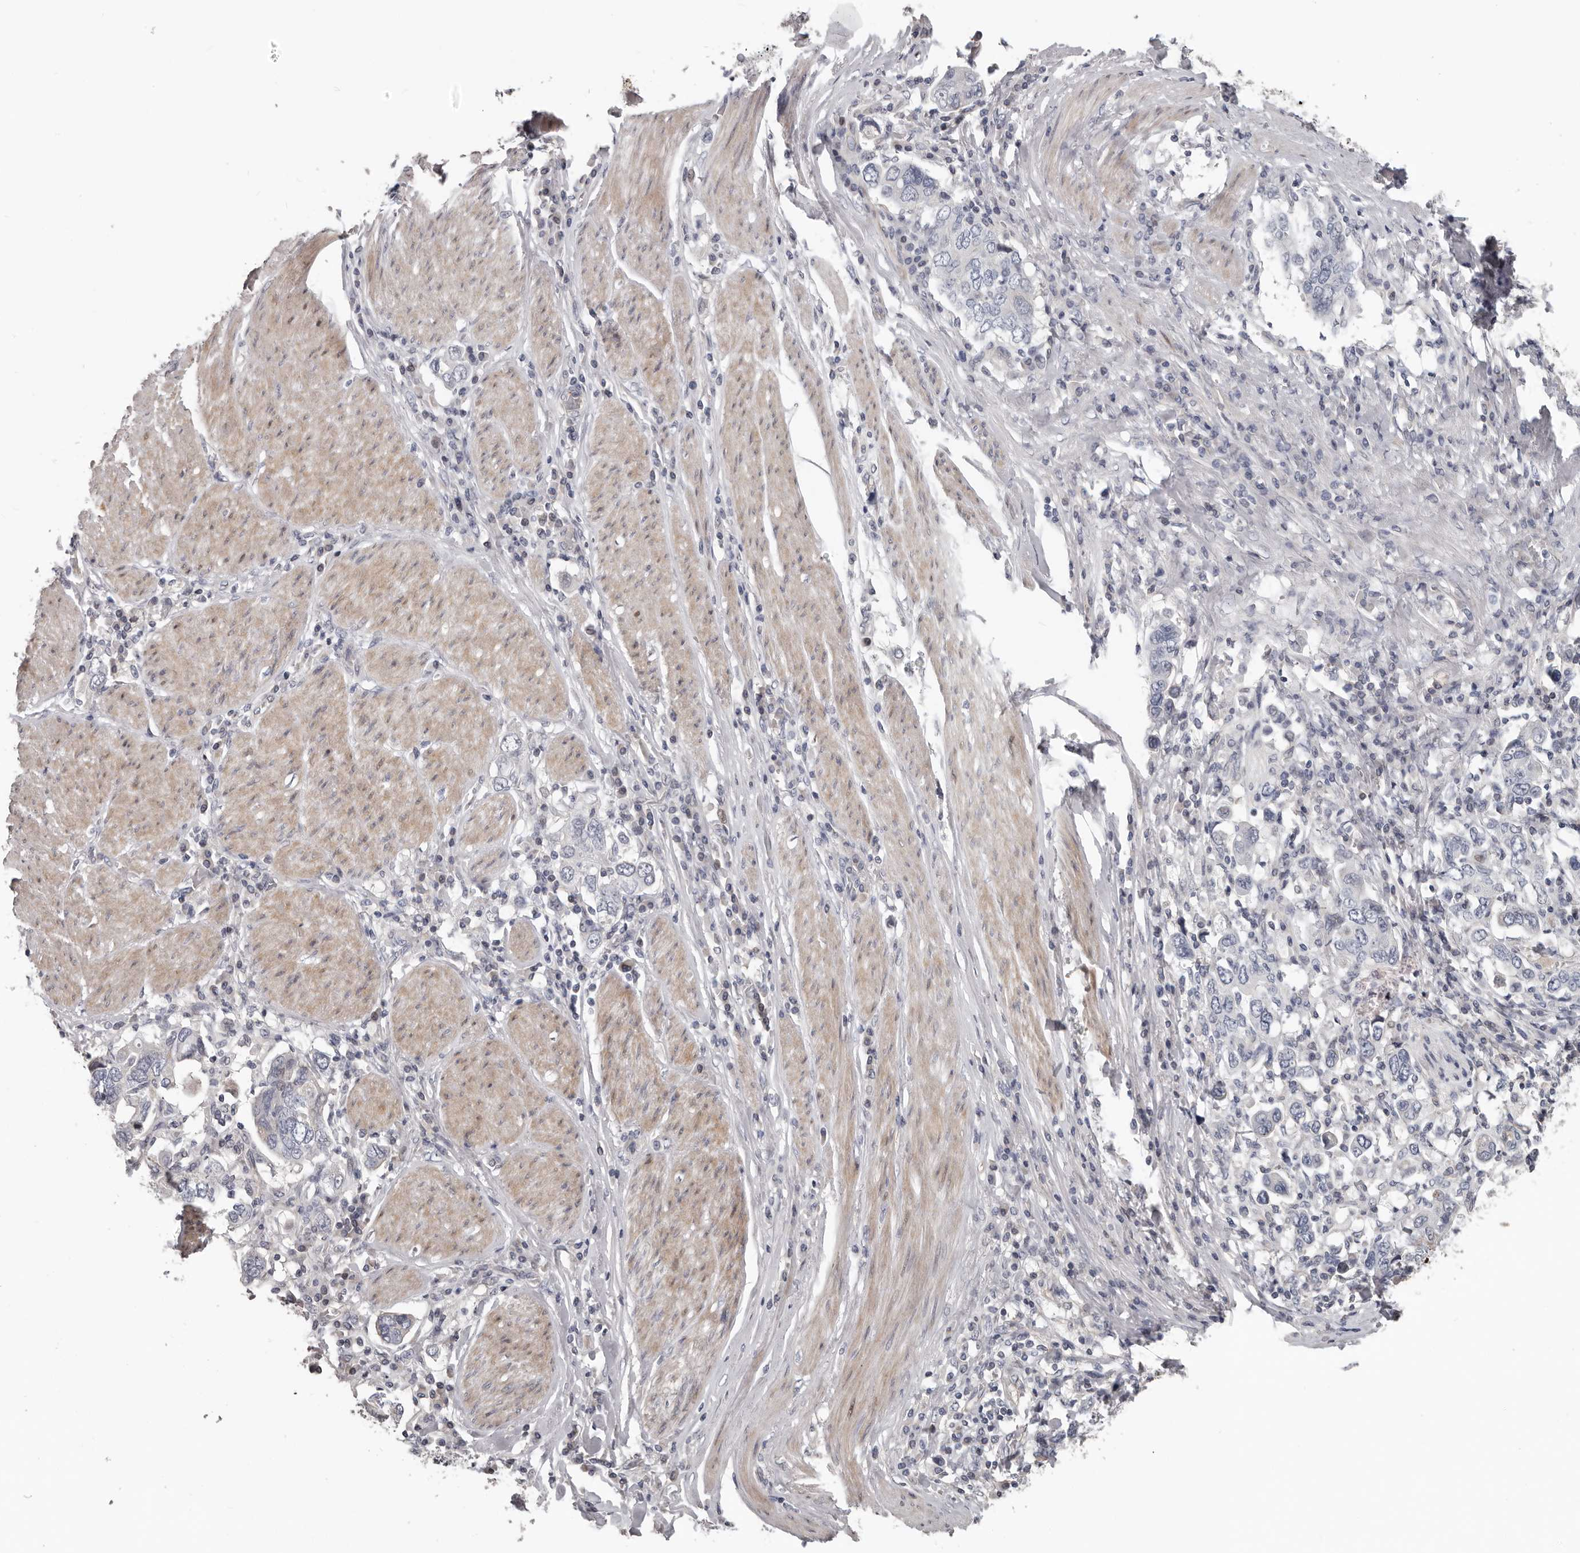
{"staining": {"intensity": "negative", "quantity": "none", "location": "none"}, "tissue": "stomach cancer", "cell_type": "Tumor cells", "image_type": "cancer", "snomed": [{"axis": "morphology", "description": "Adenocarcinoma, NOS"}, {"axis": "topography", "description": "Stomach, upper"}], "caption": "High power microscopy micrograph of an immunohistochemistry (IHC) micrograph of adenocarcinoma (stomach), revealing no significant expression in tumor cells.", "gene": "RNF217", "patient": {"sex": "male", "age": 62}}